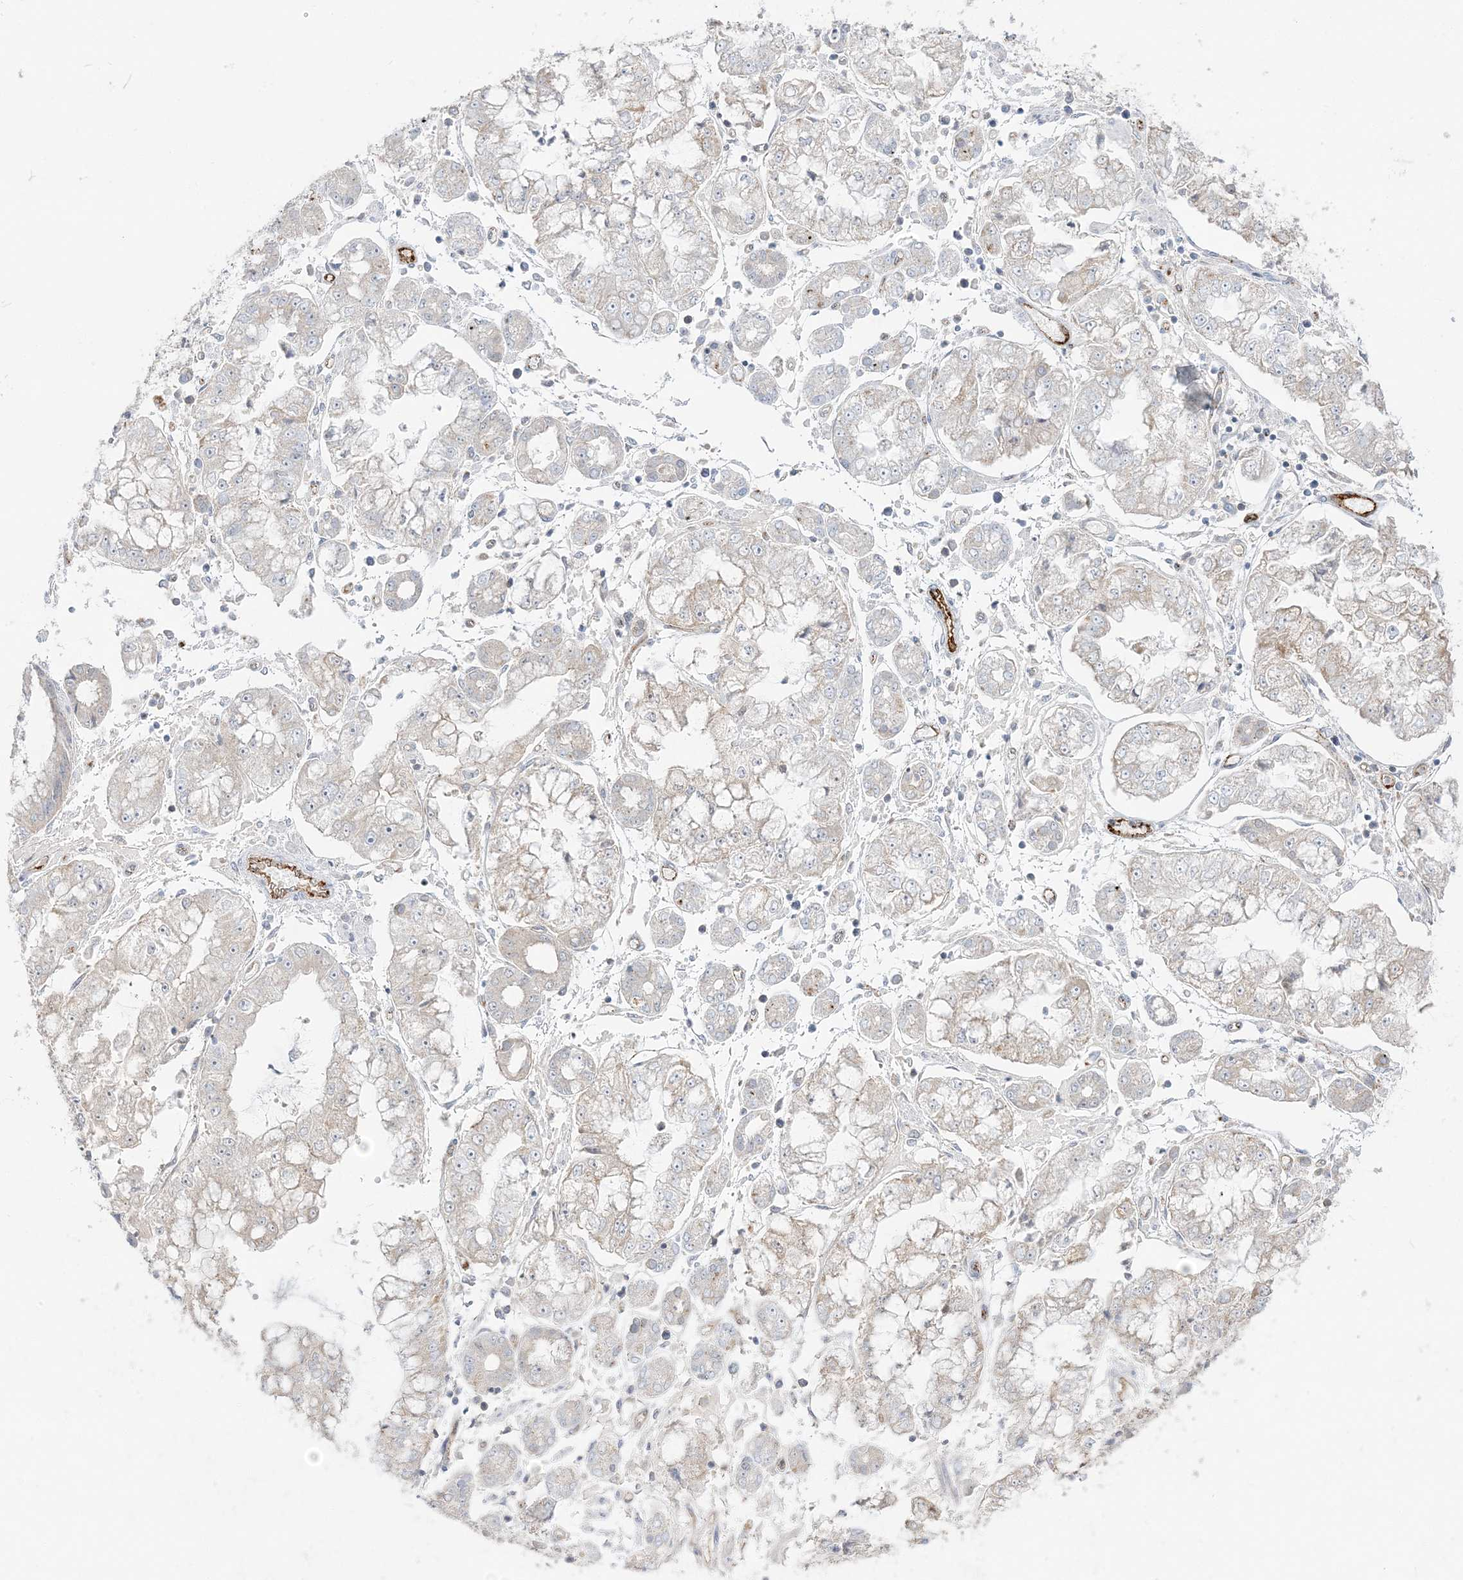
{"staining": {"intensity": "negative", "quantity": "none", "location": "none"}, "tissue": "stomach cancer", "cell_type": "Tumor cells", "image_type": "cancer", "snomed": [{"axis": "morphology", "description": "Adenocarcinoma, NOS"}, {"axis": "topography", "description": "Stomach"}], "caption": "Tumor cells show no significant protein staining in stomach cancer (adenocarcinoma). The staining is performed using DAB (3,3'-diaminobenzidine) brown chromogen with nuclei counter-stained in using hematoxylin.", "gene": "INPP1", "patient": {"sex": "male", "age": 76}}